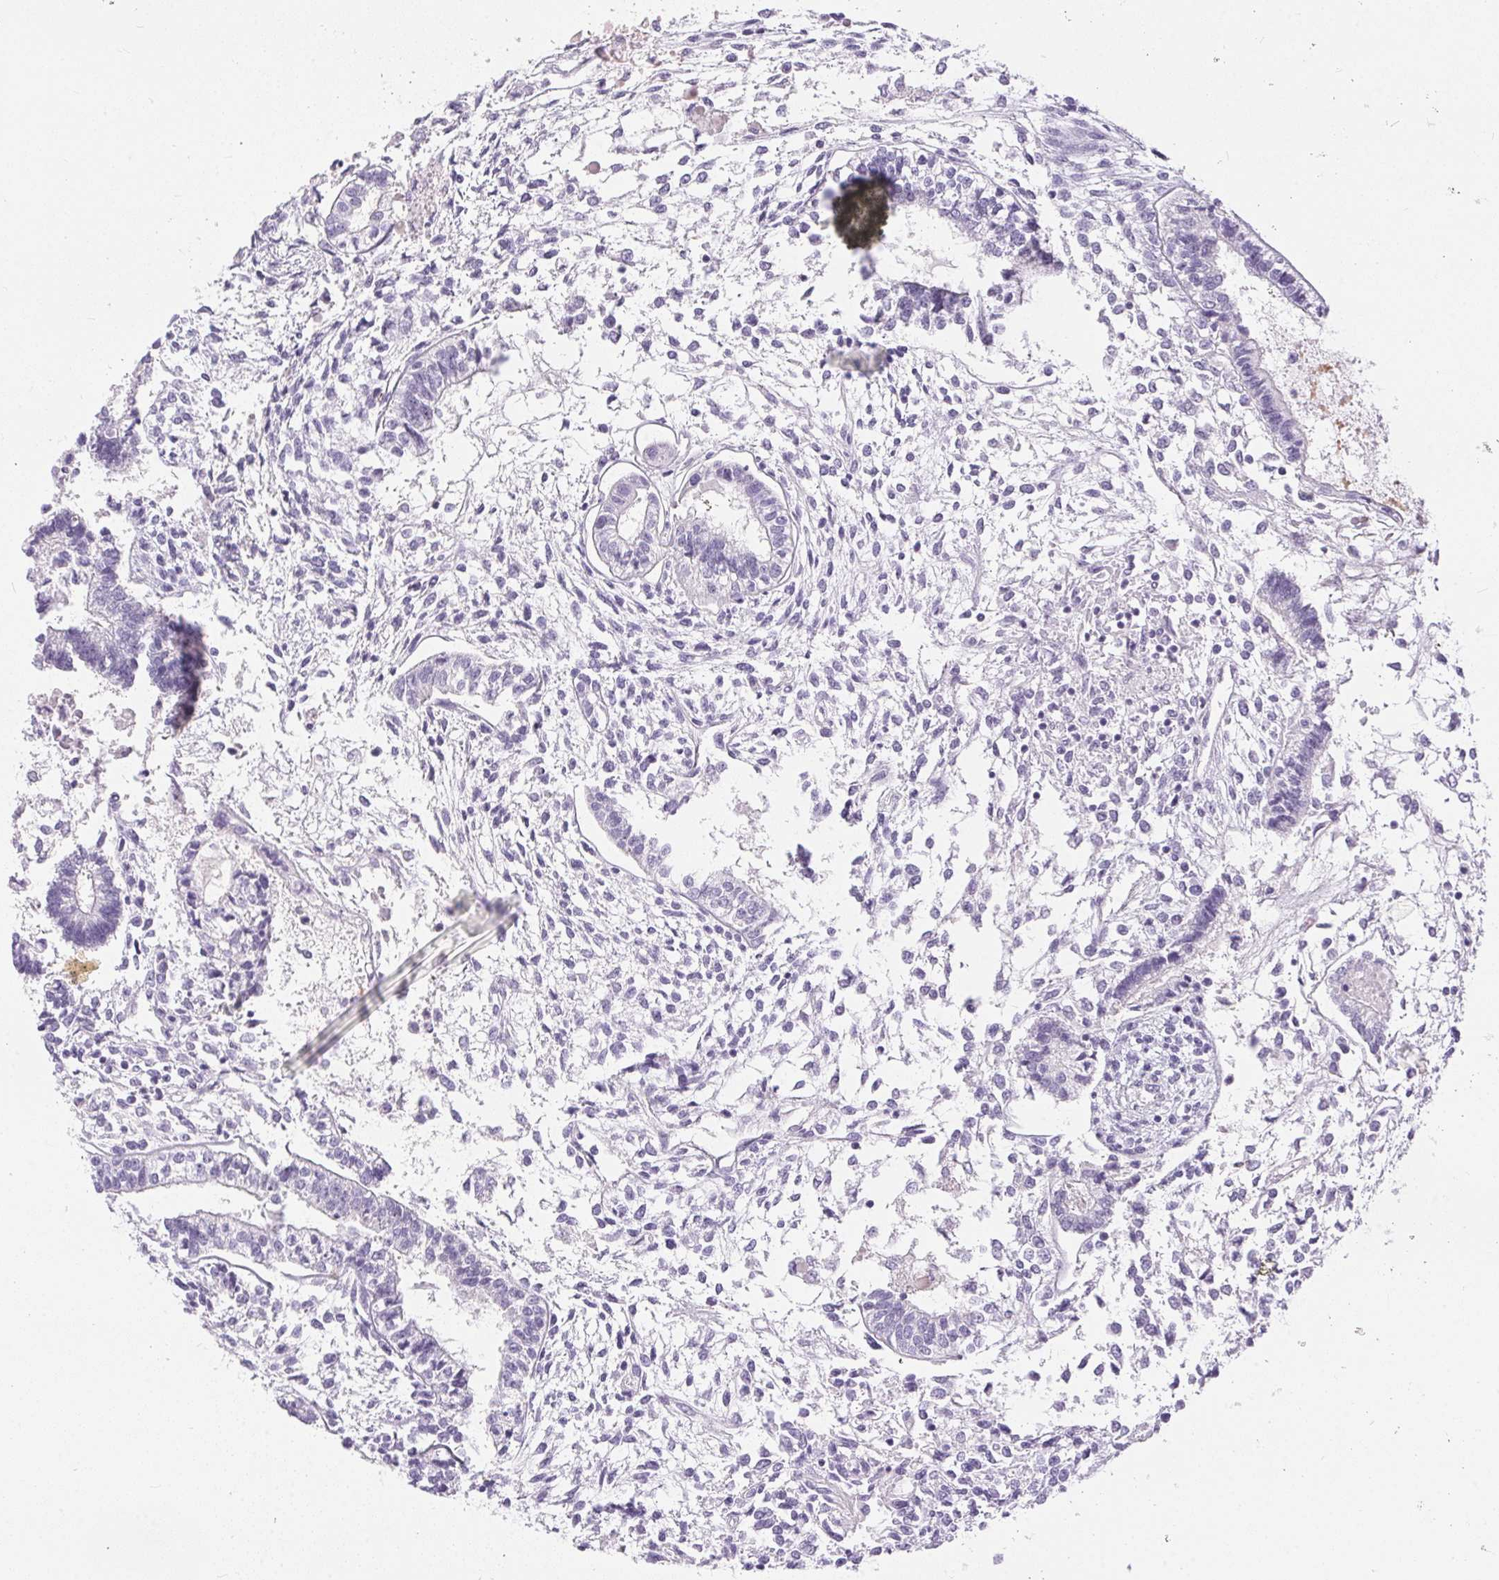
{"staining": {"intensity": "negative", "quantity": "none", "location": "none"}, "tissue": "testis cancer", "cell_type": "Tumor cells", "image_type": "cancer", "snomed": [{"axis": "morphology", "description": "Carcinoma, Embryonal, NOS"}, {"axis": "topography", "description": "Testis"}], "caption": "Tumor cells show no significant staining in embryonal carcinoma (testis).", "gene": "GBP6", "patient": {"sex": "male", "age": 37}}